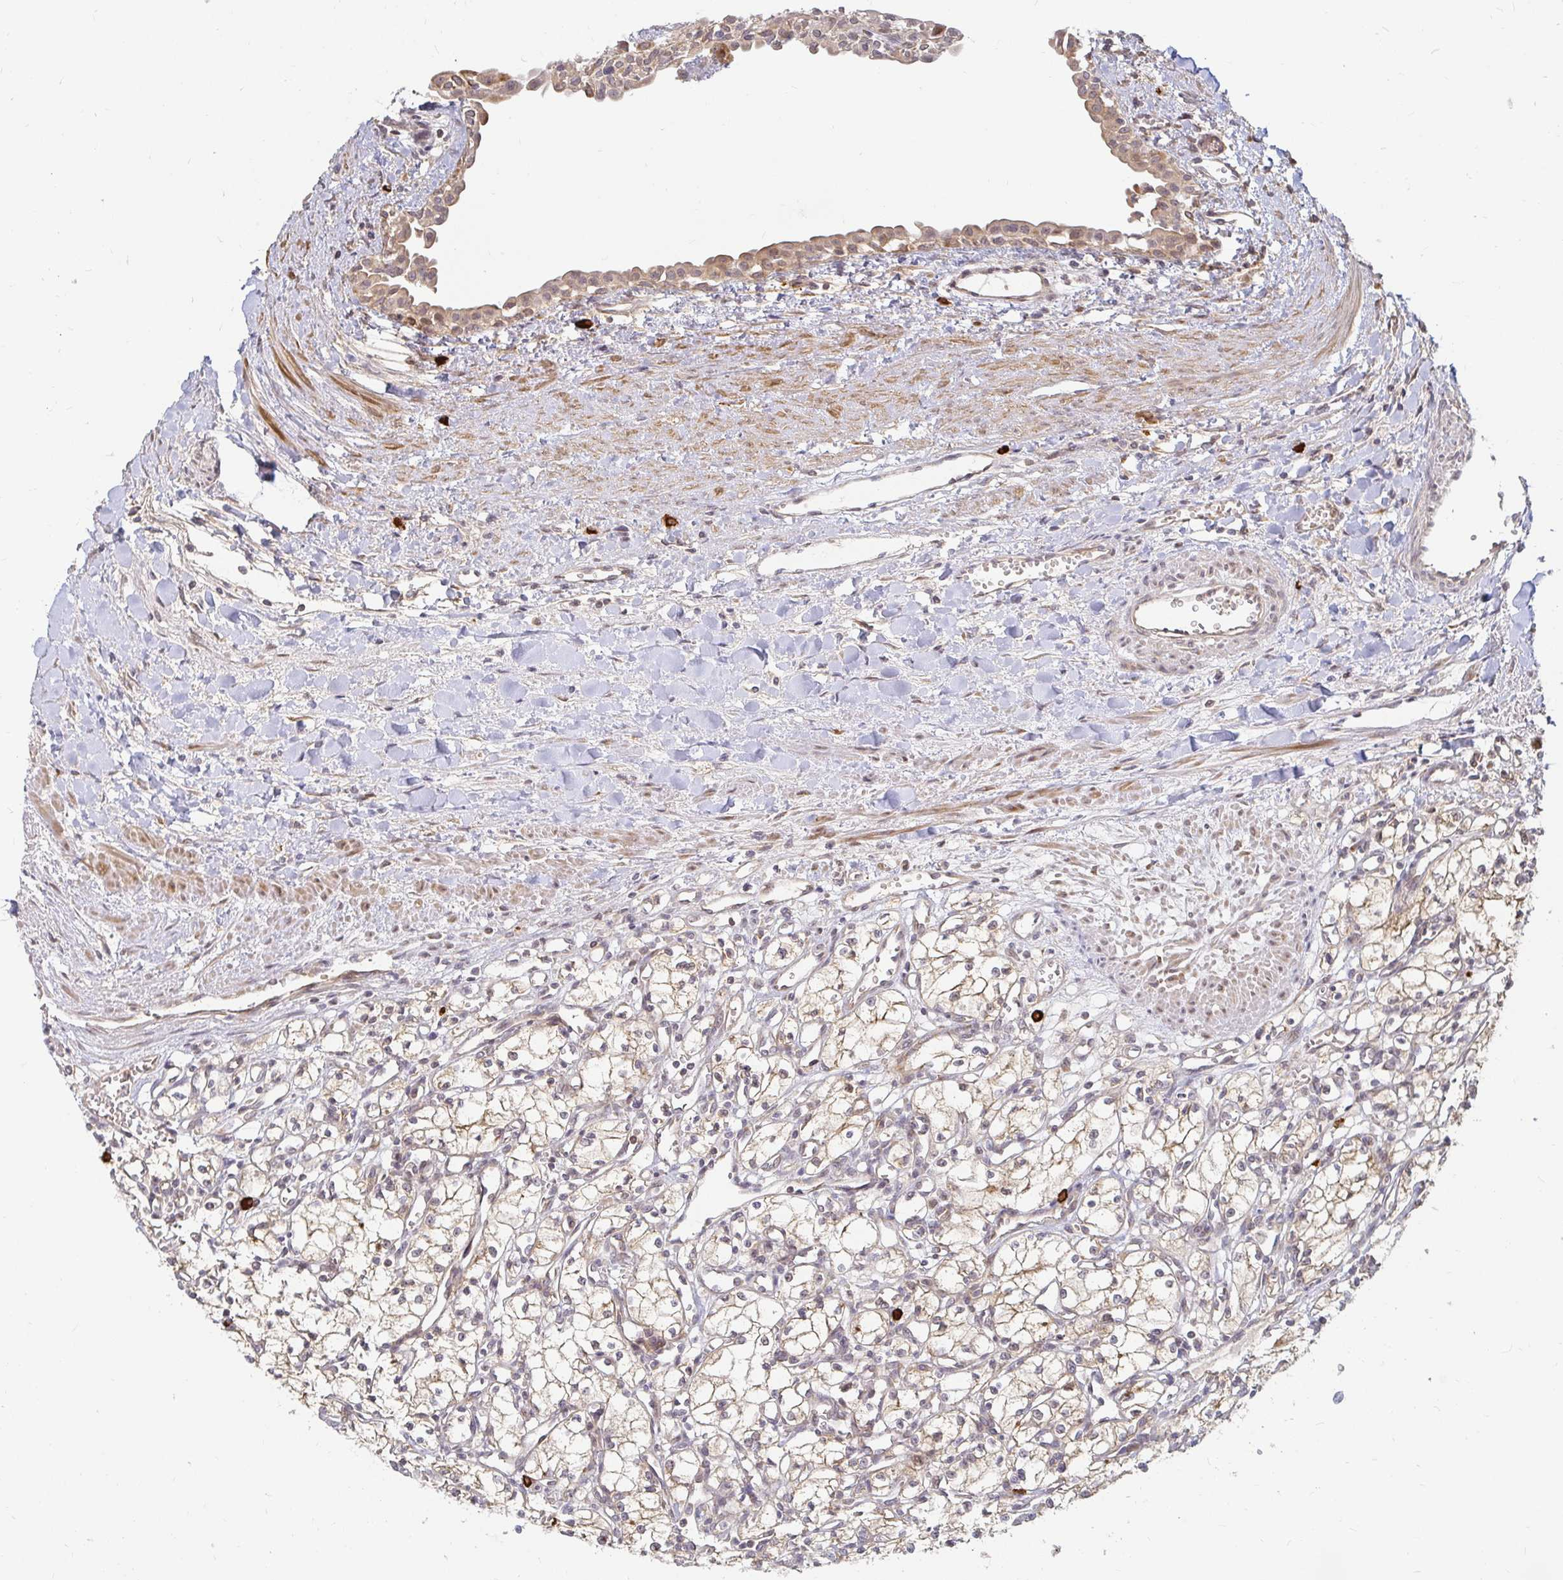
{"staining": {"intensity": "weak", "quantity": ">75%", "location": "cytoplasmic/membranous"}, "tissue": "renal cancer", "cell_type": "Tumor cells", "image_type": "cancer", "snomed": [{"axis": "morphology", "description": "Adenocarcinoma, NOS"}, {"axis": "topography", "description": "Kidney"}], "caption": "DAB immunohistochemical staining of renal cancer shows weak cytoplasmic/membranous protein expression in about >75% of tumor cells.", "gene": "CAST", "patient": {"sex": "male", "age": 59}}